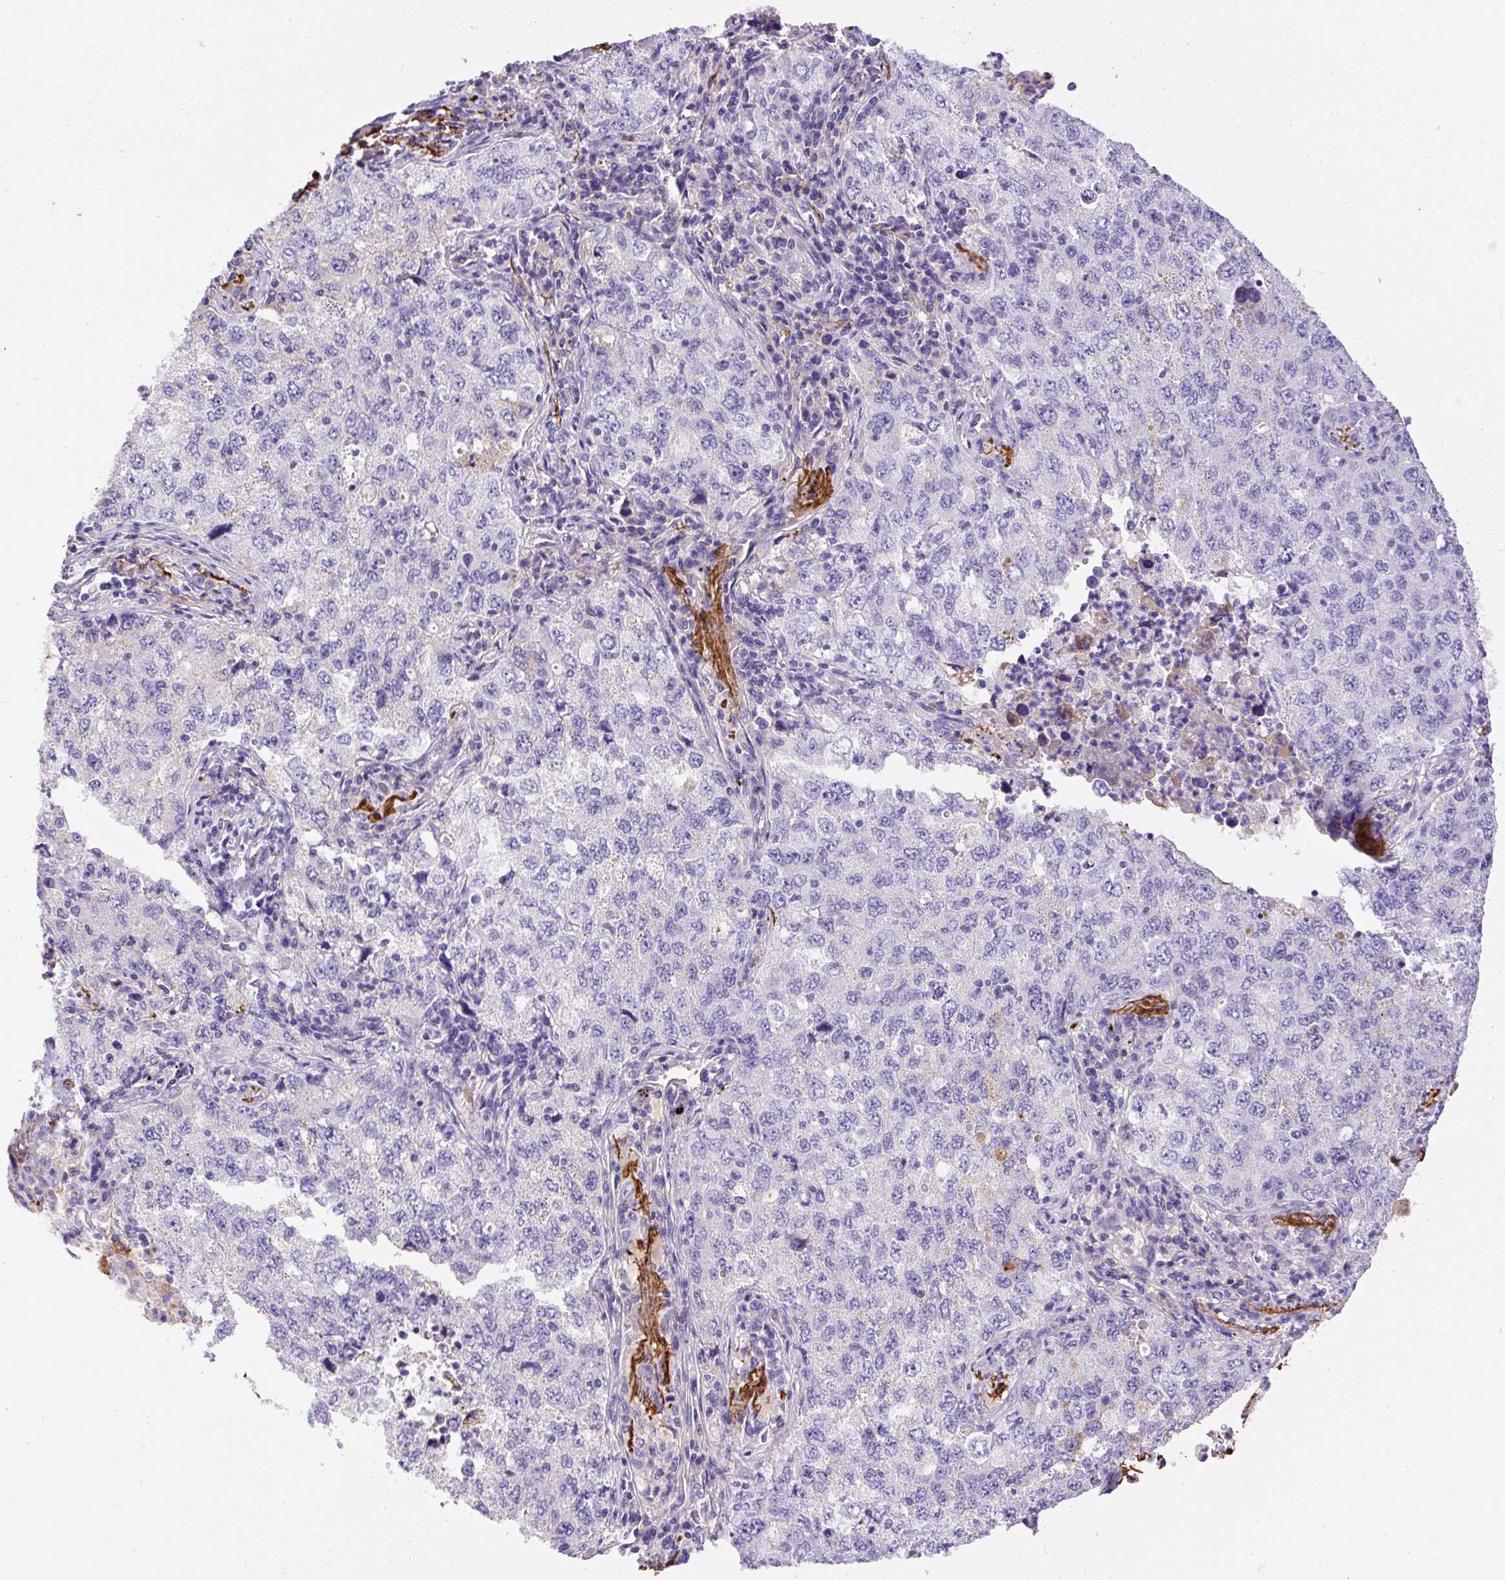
{"staining": {"intensity": "negative", "quantity": "none", "location": "none"}, "tissue": "lung cancer", "cell_type": "Tumor cells", "image_type": "cancer", "snomed": [{"axis": "morphology", "description": "Adenocarcinoma, NOS"}, {"axis": "topography", "description": "Lung"}], "caption": "Immunohistochemical staining of human lung cancer demonstrates no significant positivity in tumor cells.", "gene": "APCS", "patient": {"sex": "female", "age": 57}}